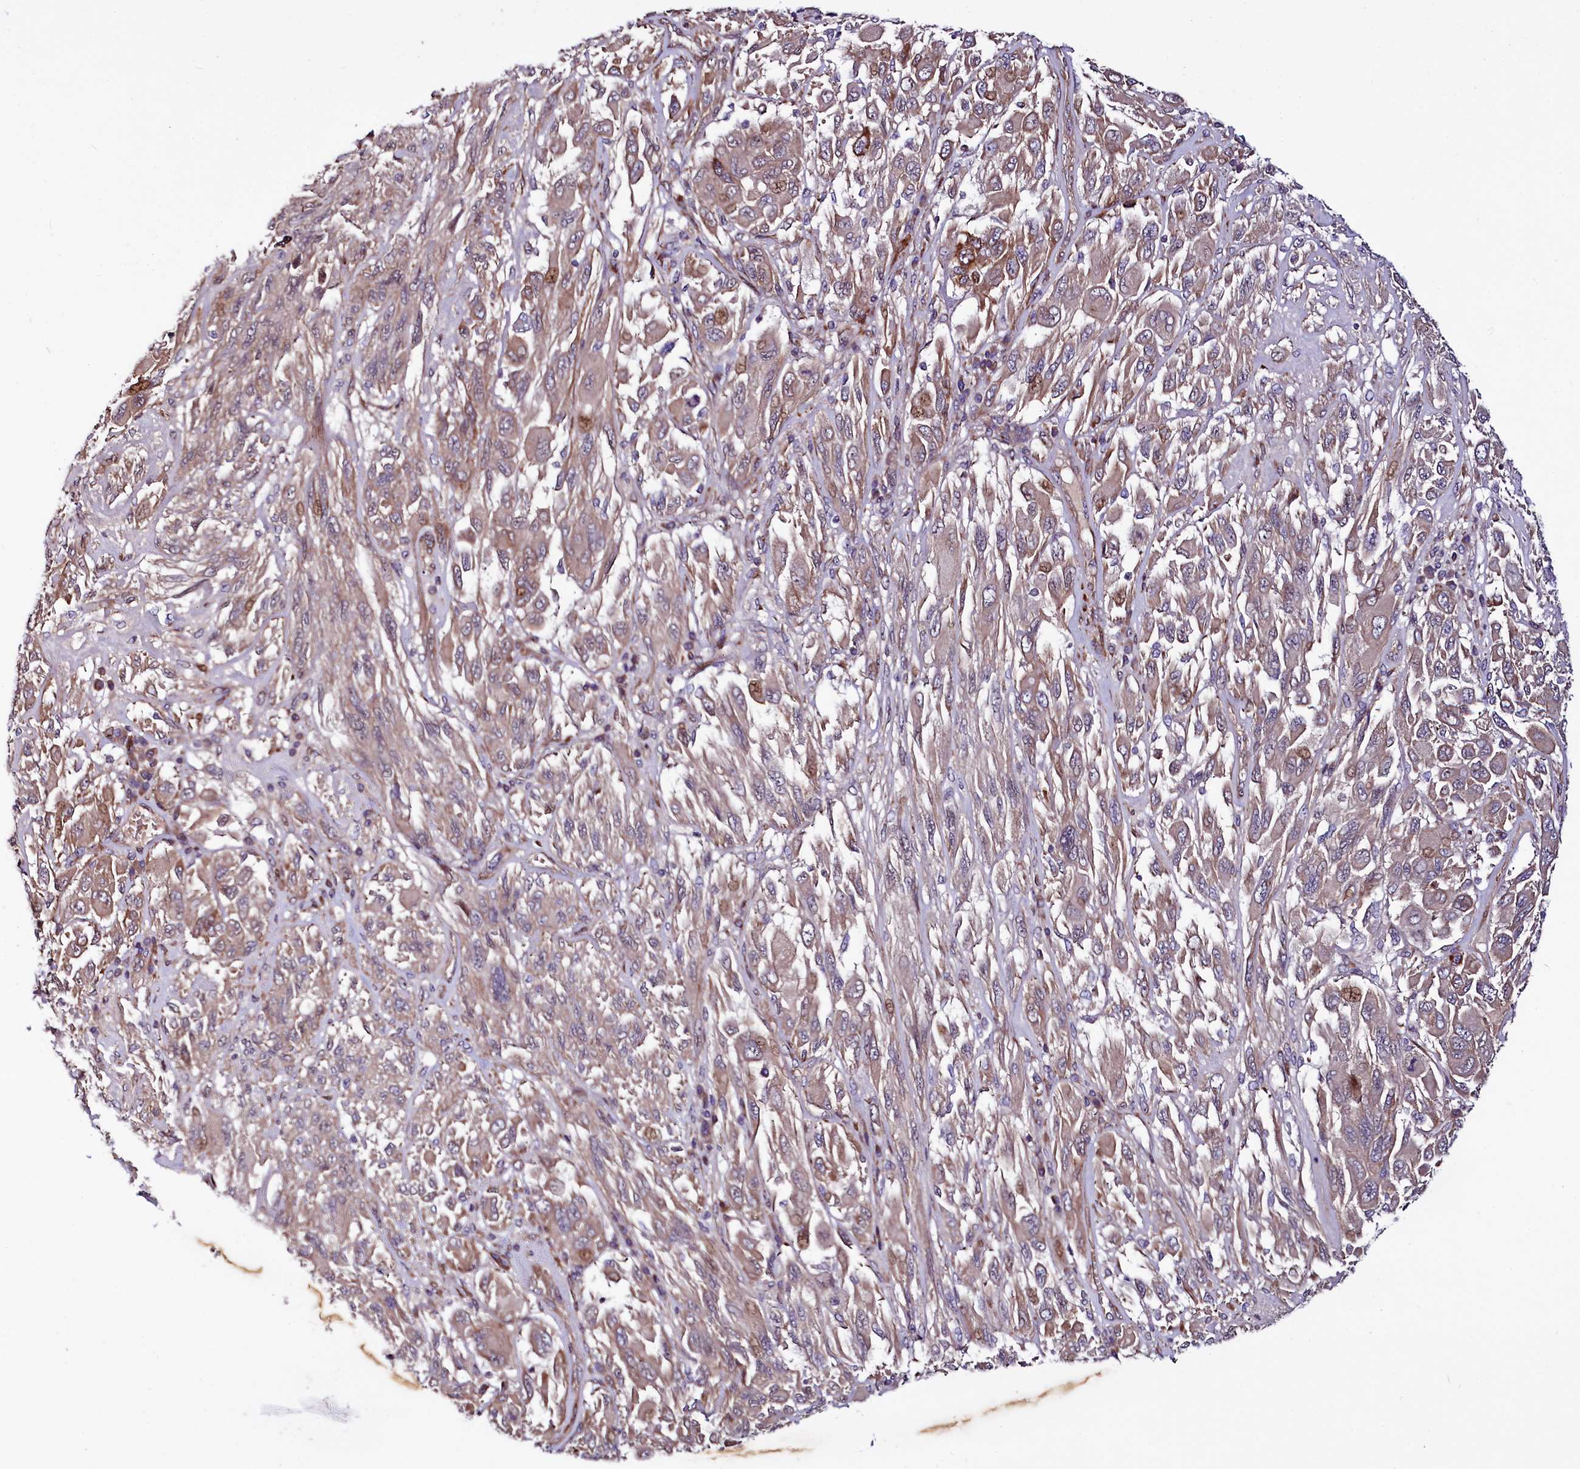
{"staining": {"intensity": "moderate", "quantity": "<25%", "location": "cytoplasmic/membranous,nuclear"}, "tissue": "melanoma", "cell_type": "Tumor cells", "image_type": "cancer", "snomed": [{"axis": "morphology", "description": "Malignant melanoma, NOS"}, {"axis": "topography", "description": "Skin"}], "caption": "Moderate cytoplasmic/membranous and nuclear positivity is present in approximately <25% of tumor cells in melanoma.", "gene": "PDZRN3", "patient": {"sex": "female", "age": 91}}